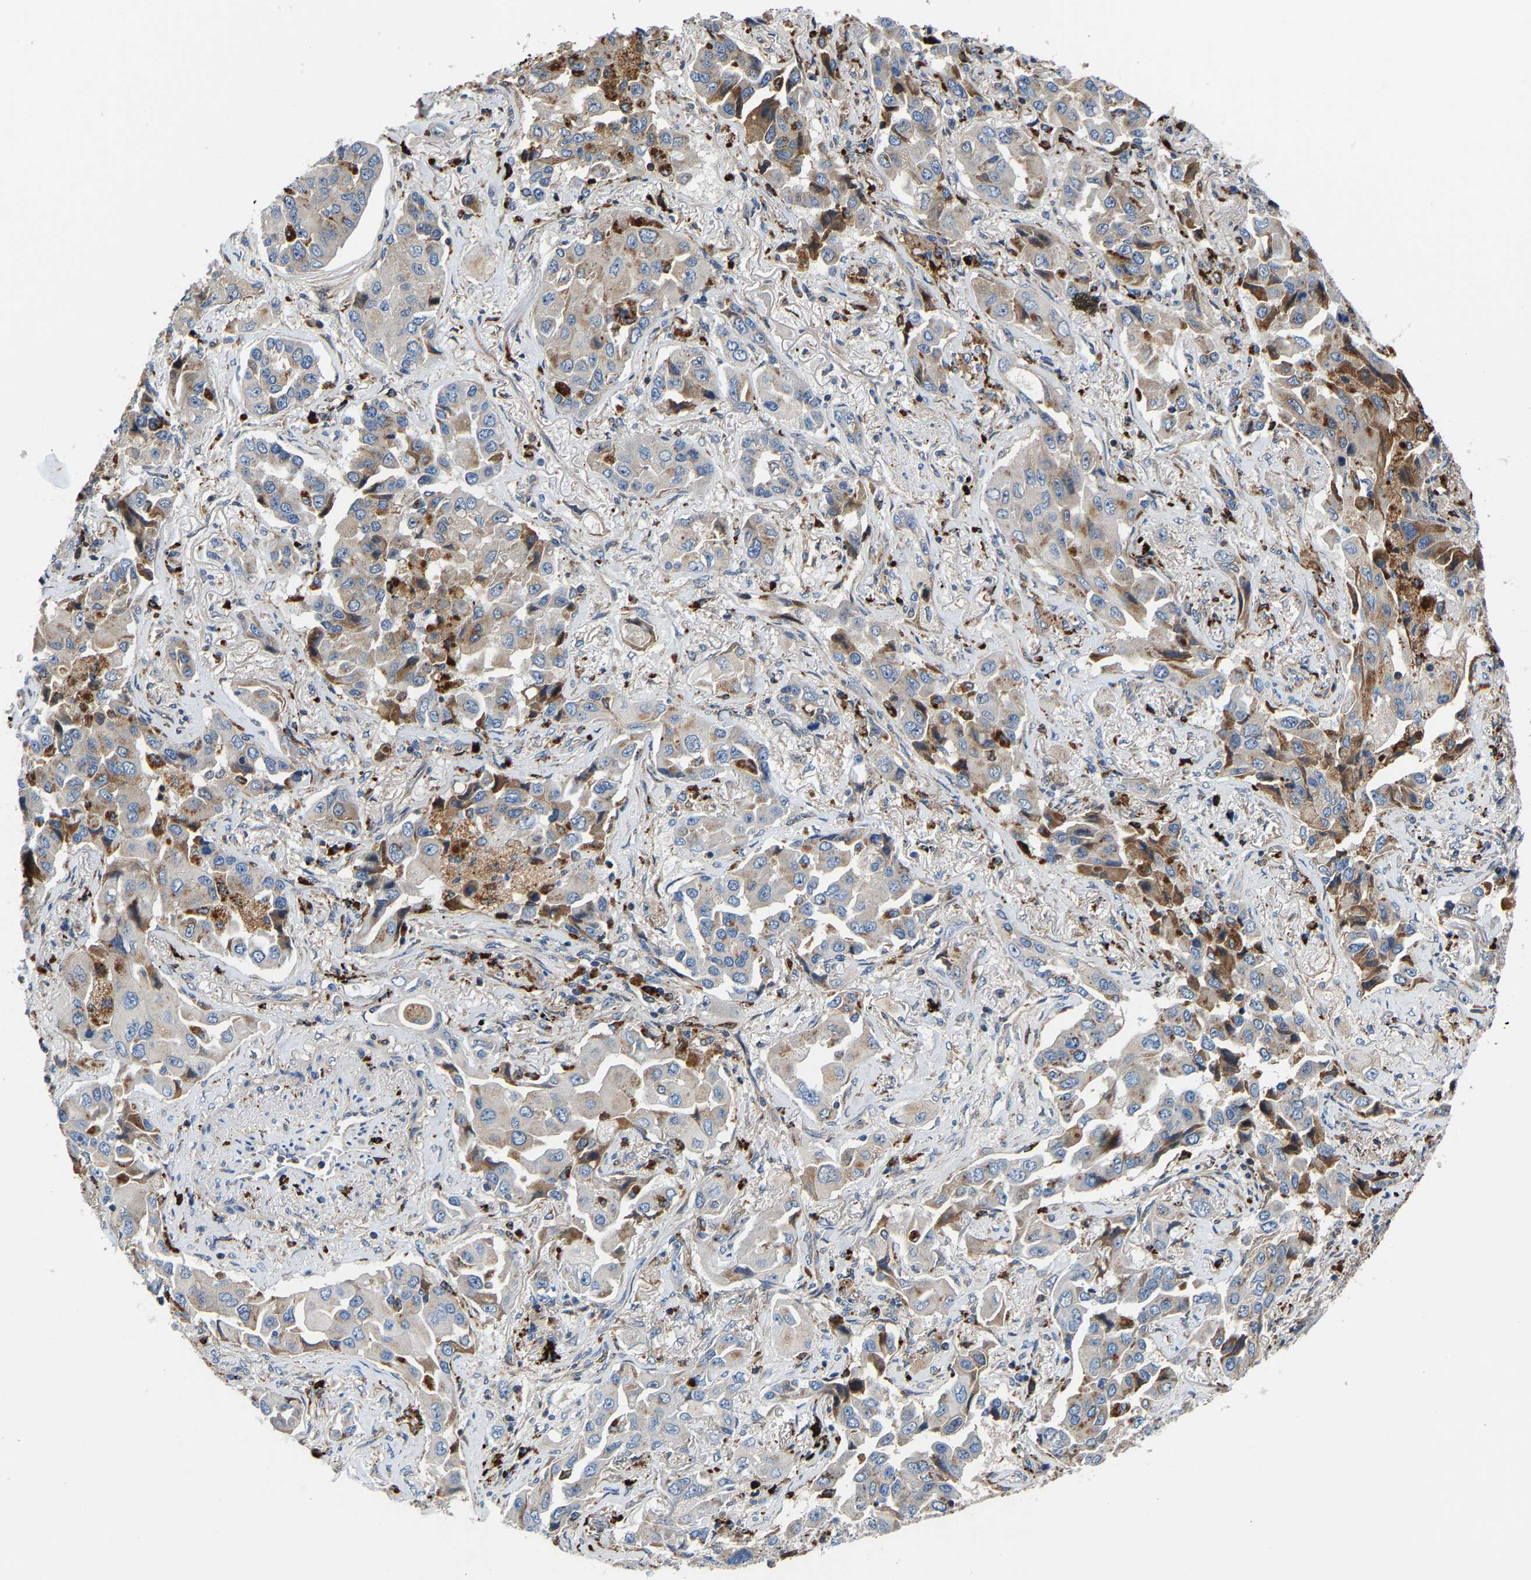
{"staining": {"intensity": "moderate", "quantity": "<25%", "location": "cytoplasmic/membranous"}, "tissue": "lung cancer", "cell_type": "Tumor cells", "image_type": "cancer", "snomed": [{"axis": "morphology", "description": "Adenocarcinoma, NOS"}, {"axis": "topography", "description": "Lung"}], "caption": "A high-resolution photomicrograph shows immunohistochemistry (IHC) staining of lung cancer (adenocarcinoma), which reveals moderate cytoplasmic/membranous positivity in about <25% of tumor cells. The staining was performed using DAB to visualize the protein expression in brown, while the nuclei were stained in blue with hematoxylin (Magnification: 20x).", "gene": "DPP7", "patient": {"sex": "female", "age": 65}}